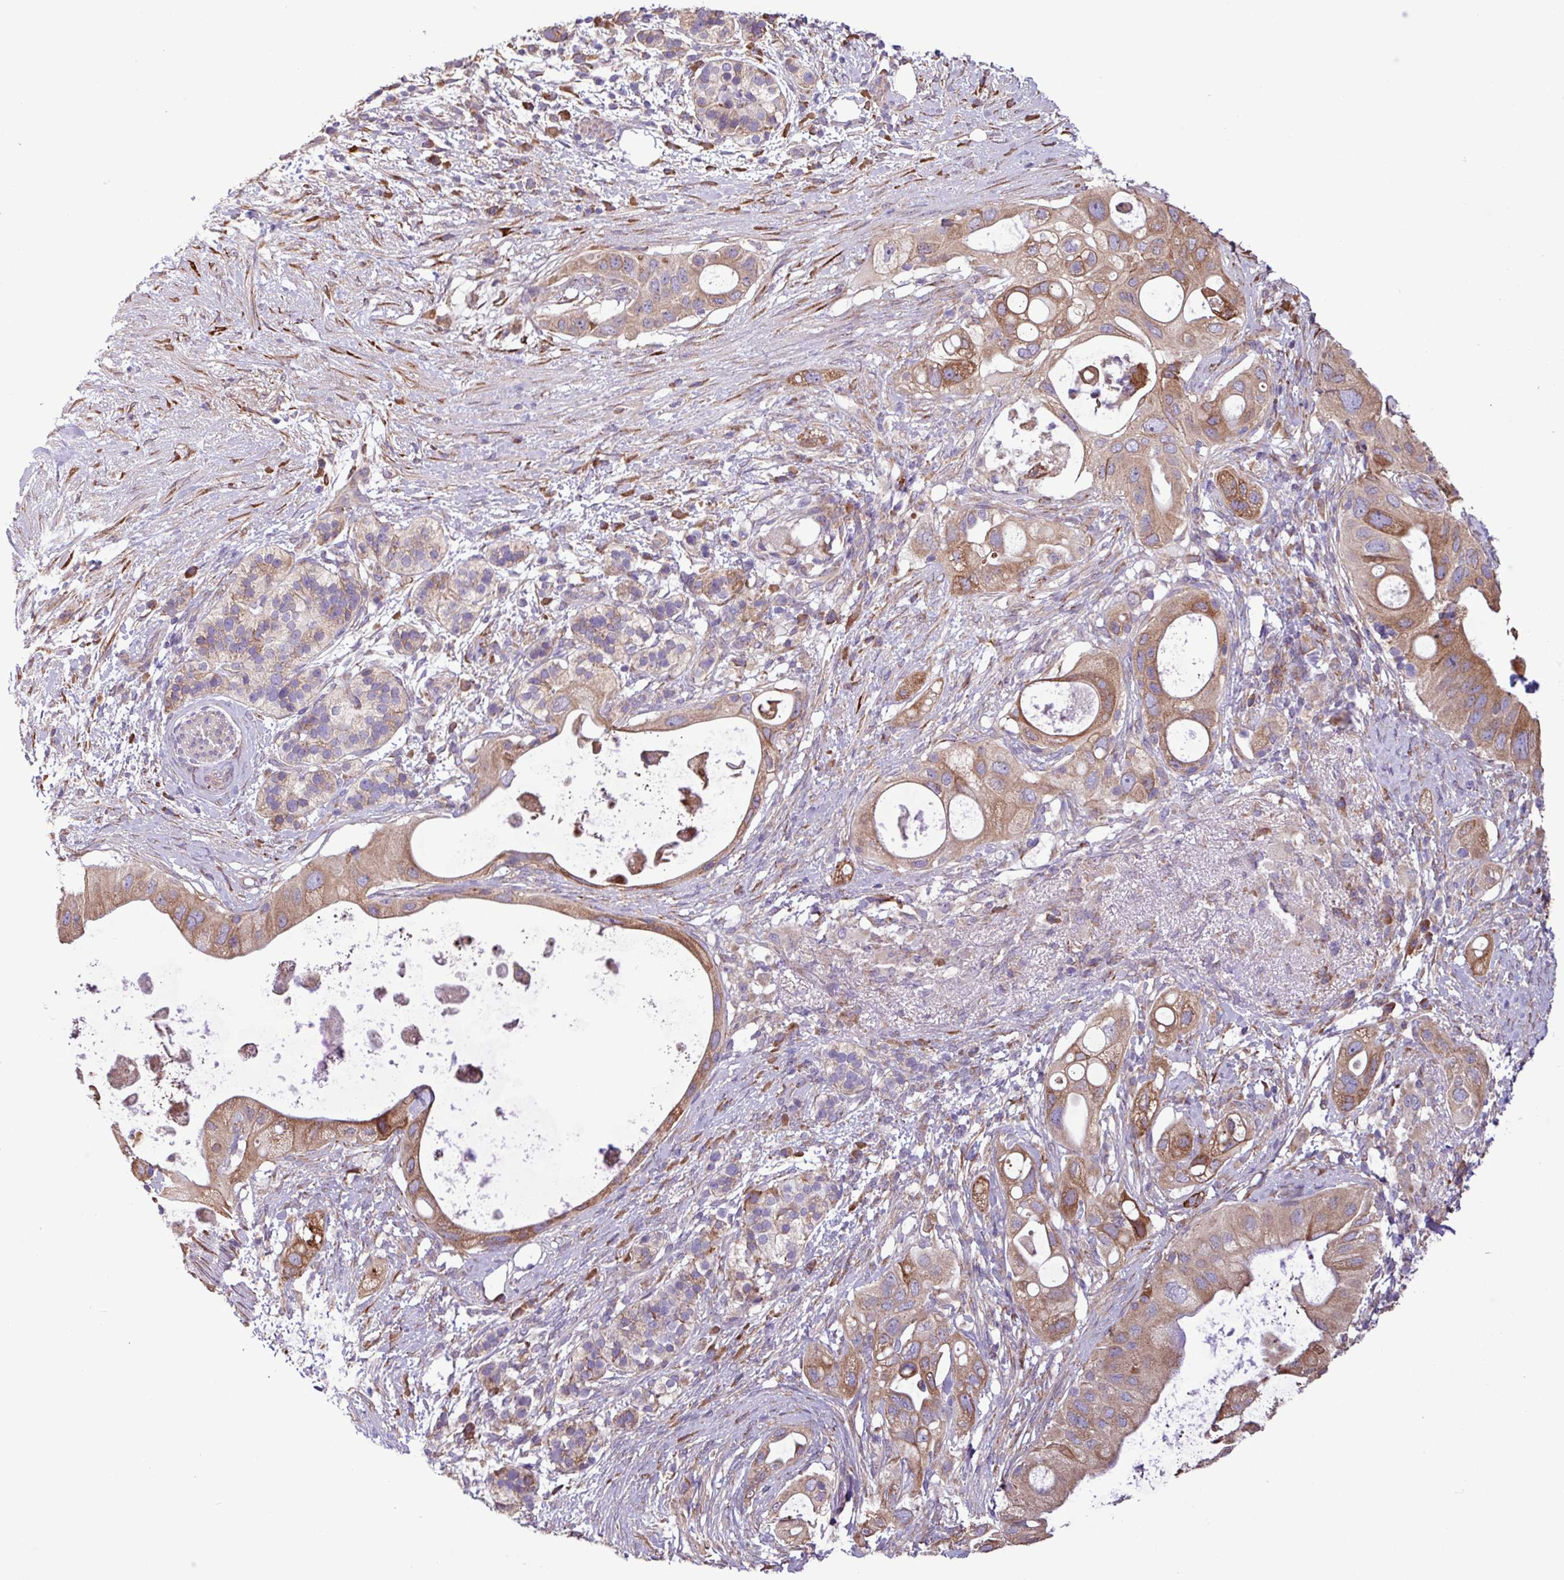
{"staining": {"intensity": "moderate", "quantity": ">75%", "location": "cytoplasmic/membranous"}, "tissue": "pancreatic cancer", "cell_type": "Tumor cells", "image_type": "cancer", "snomed": [{"axis": "morphology", "description": "Adenocarcinoma, NOS"}, {"axis": "topography", "description": "Pancreas"}], "caption": "Moderate cytoplasmic/membranous protein staining is seen in approximately >75% of tumor cells in pancreatic cancer (adenocarcinoma).", "gene": "MEGF6", "patient": {"sex": "female", "age": 72}}